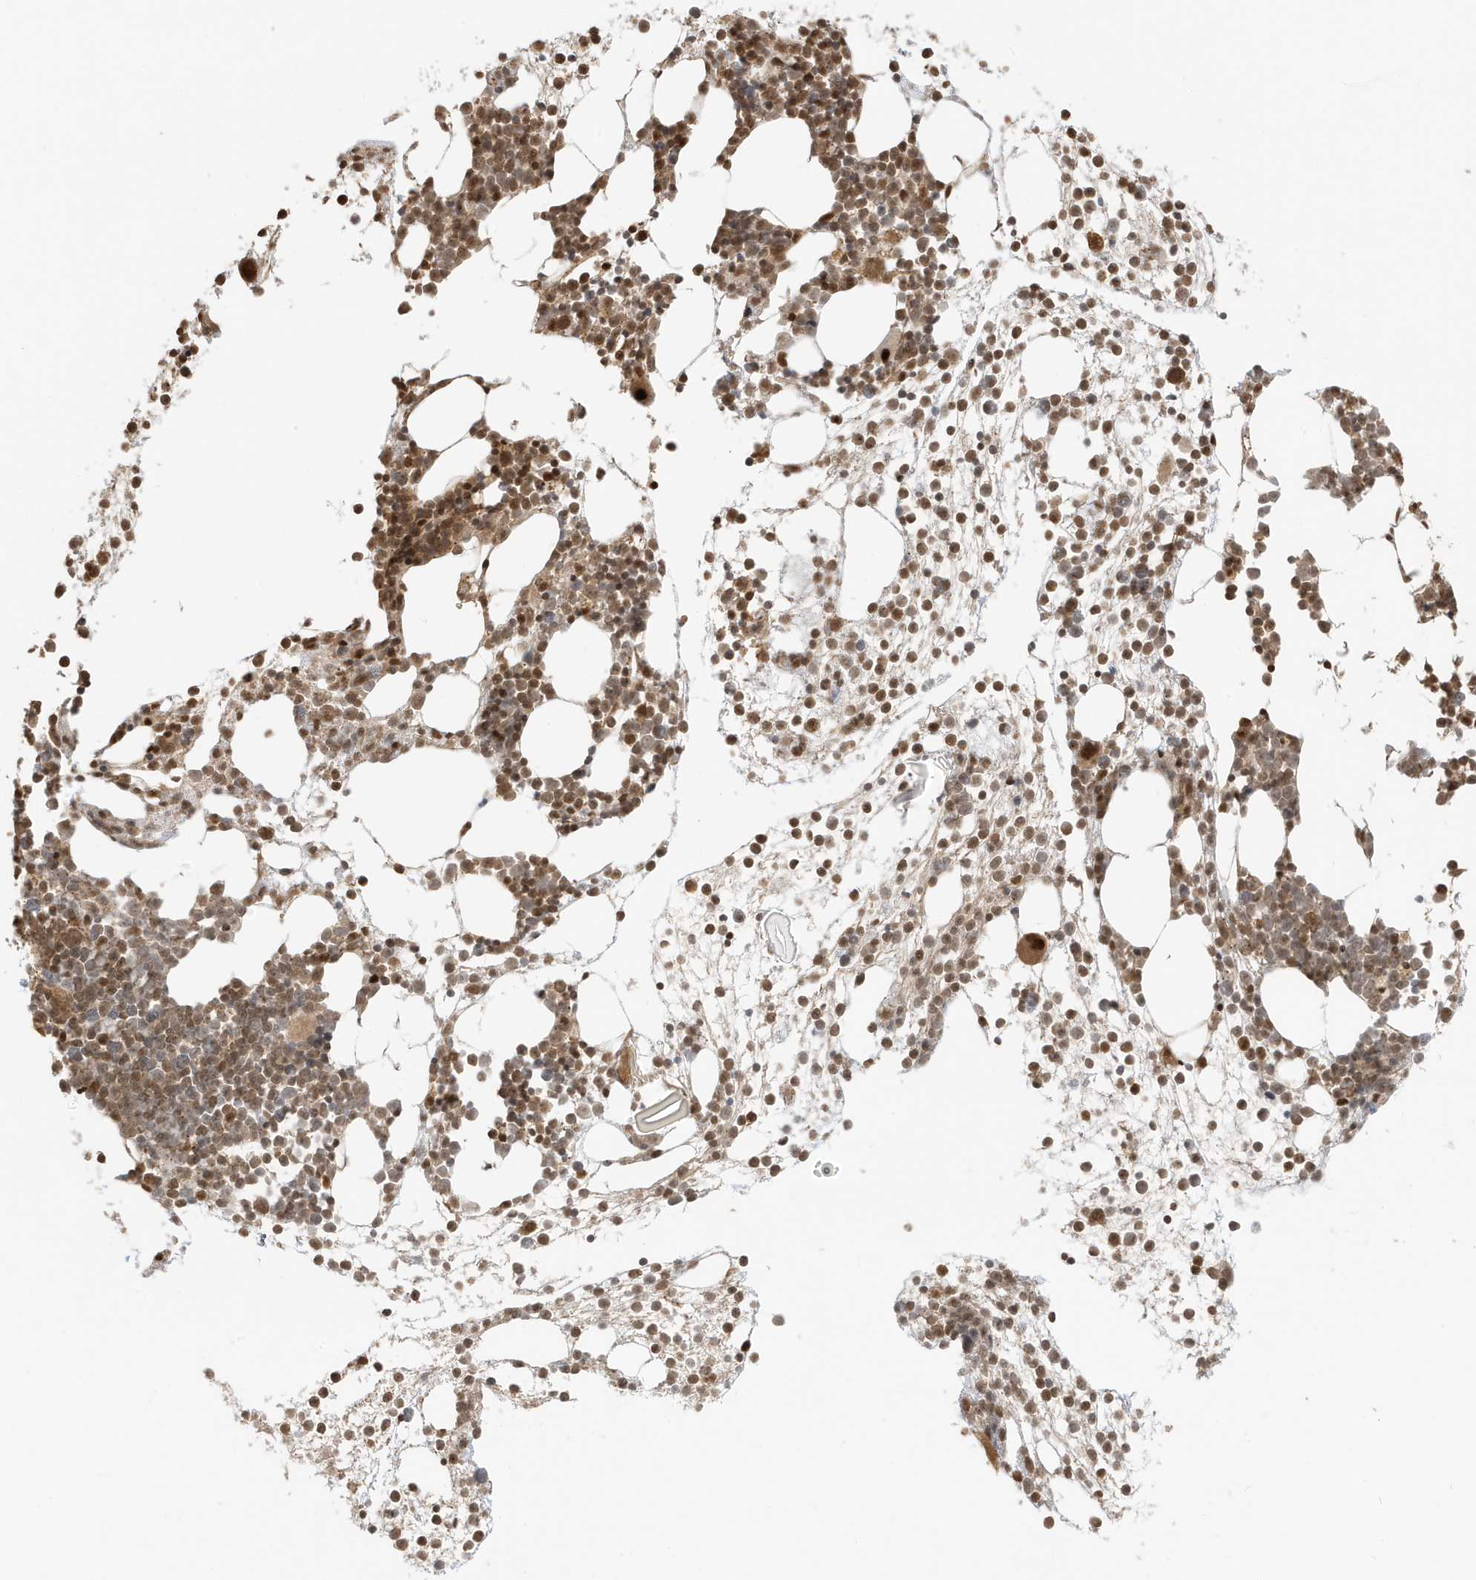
{"staining": {"intensity": "moderate", "quantity": ">75%", "location": "cytoplasmic/membranous,nuclear"}, "tissue": "bone marrow", "cell_type": "Hematopoietic cells", "image_type": "normal", "snomed": [{"axis": "morphology", "description": "Normal tissue, NOS"}, {"axis": "topography", "description": "Bone marrow"}], "caption": "High-power microscopy captured an immunohistochemistry image of unremarkable bone marrow, revealing moderate cytoplasmic/membranous,nuclear expression in about >75% of hematopoietic cells.", "gene": "ZBTB41", "patient": {"sex": "male", "age": 54}}